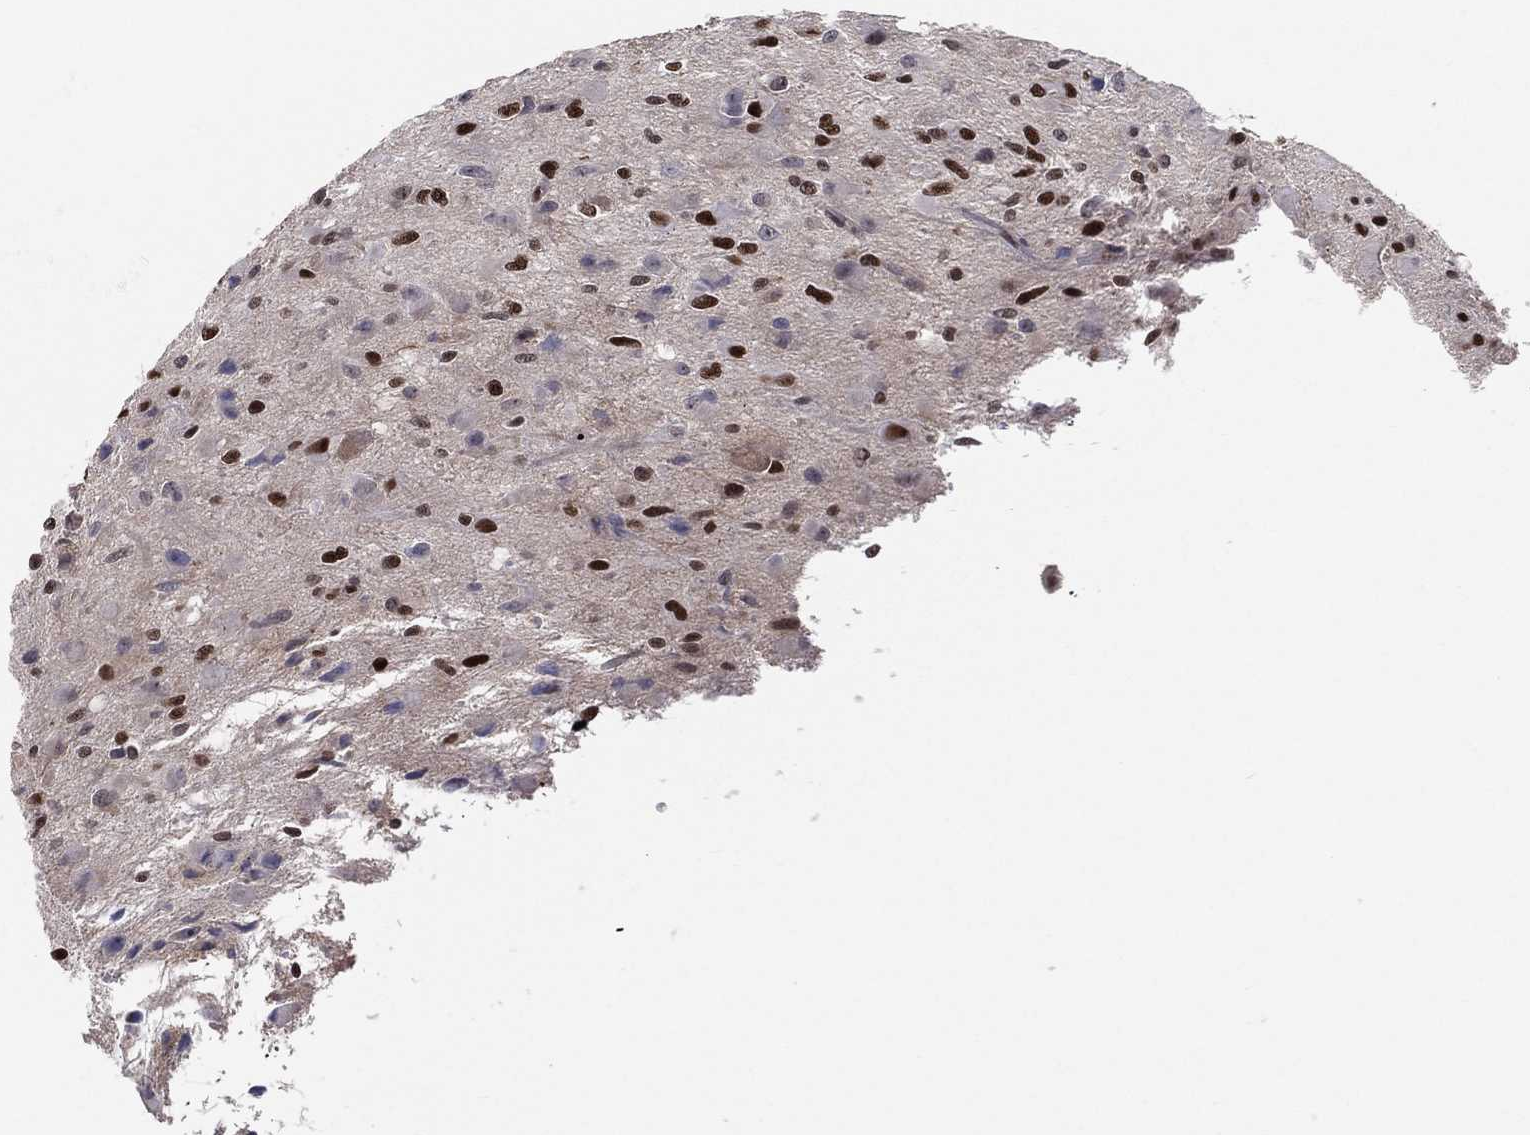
{"staining": {"intensity": "strong", "quantity": "25%-75%", "location": "nuclear"}, "tissue": "glioma", "cell_type": "Tumor cells", "image_type": "cancer", "snomed": [{"axis": "morphology", "description": "Glioma, malignant, High grade"}, {"axis": "topography", "description": "Cerebral cortex"}], "caption": "About 25%-75% of tumor cells in human glioma exhibit strong nuclear protein positivity as visualized by brown immunohistochemical staining.", "gene": "GPALPP1", "patient": {"sex": "male", "age": 35}}